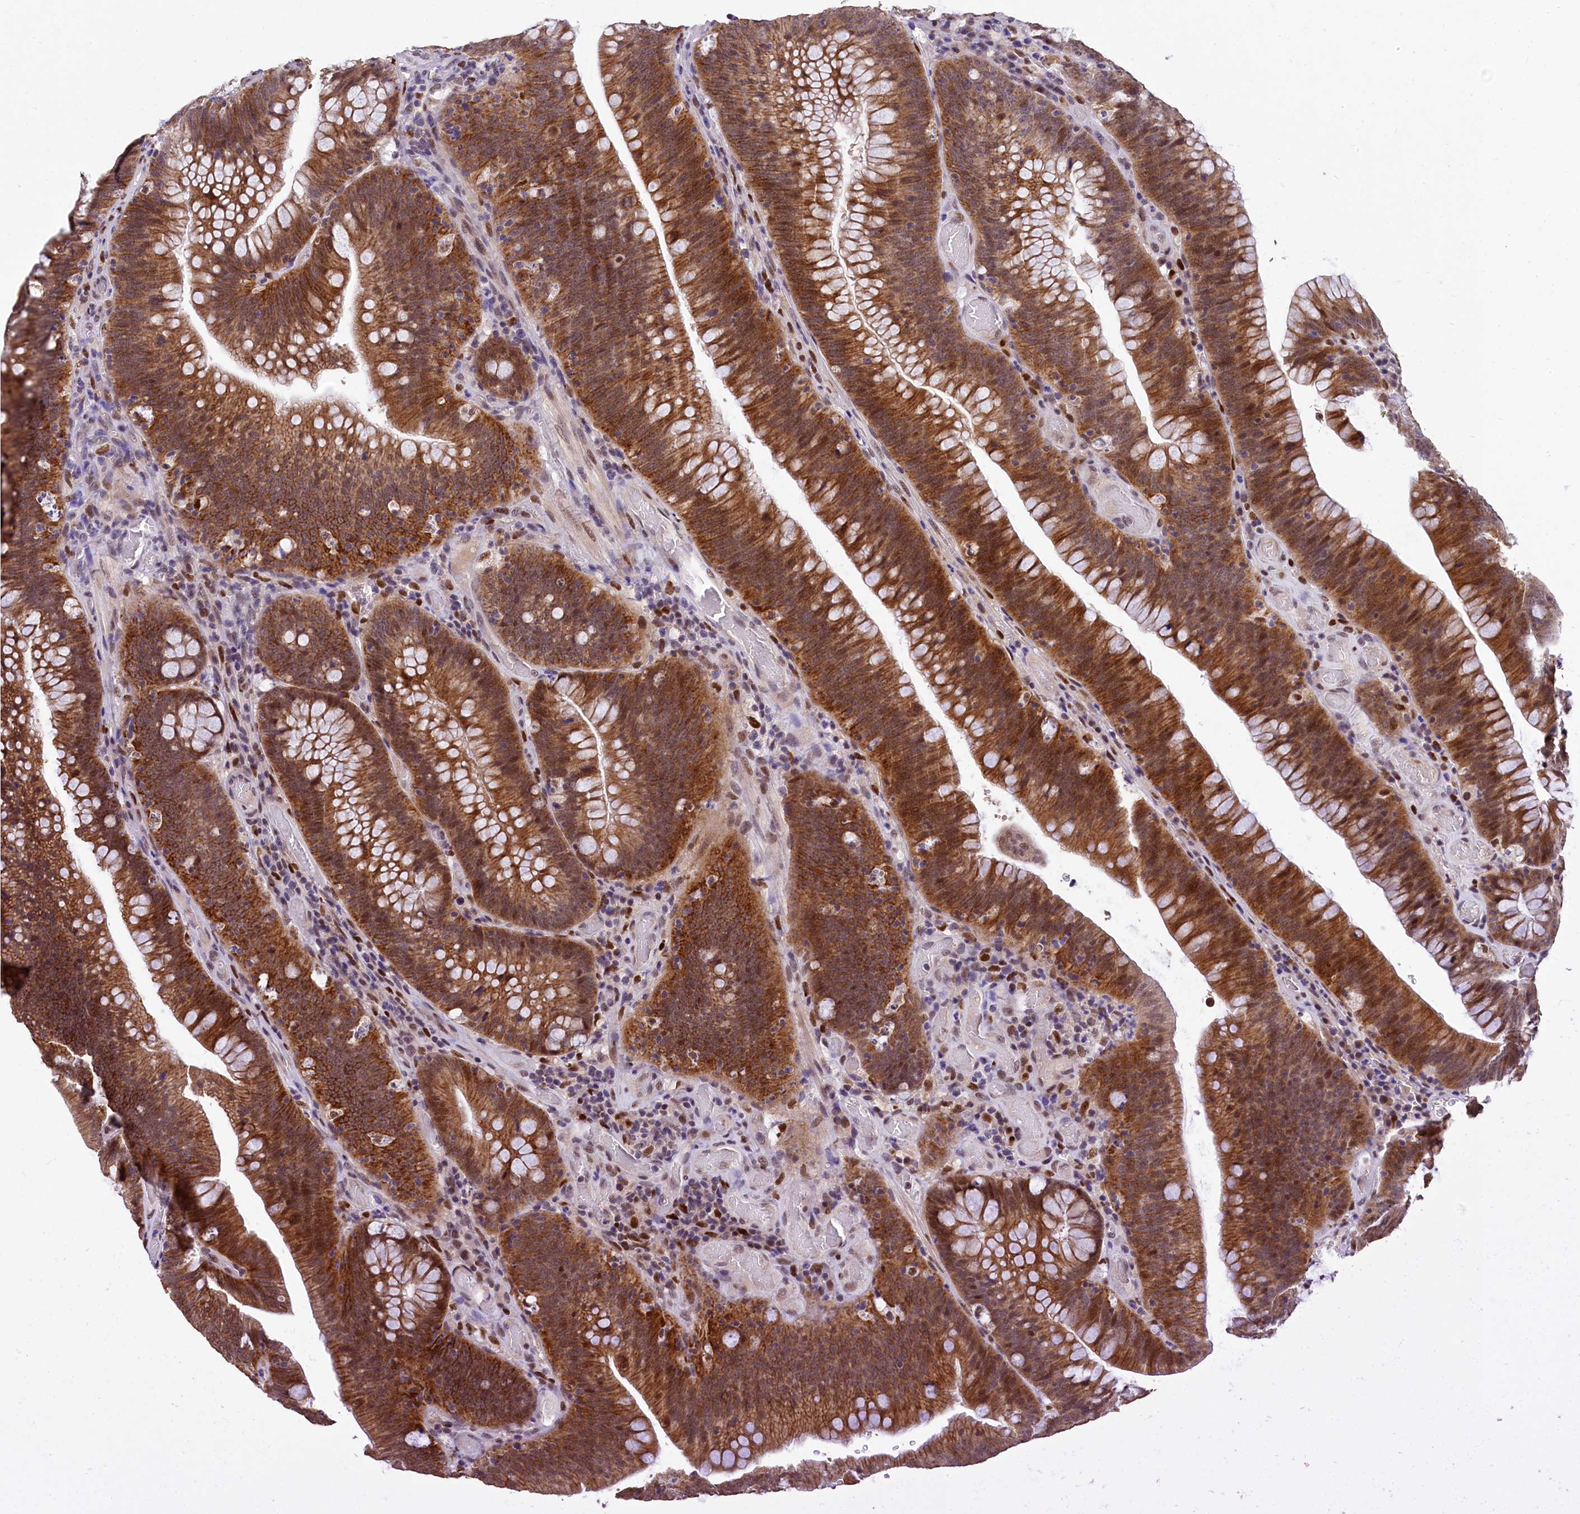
{"staining": {"intensity": "strong", "quantity": "25%-75%", "location": "cytoplasmic/membranous,nuclear"}, "tissue": "colorectal cancer", "cell_type": "Tumor cells", "image_type": "cancer", "snomed": [{"axis": "morphology", "description": "Normal tissue, NOS"}, {"axis": "topography", "description": "Colon"}], "caption": "Colorectal cancer stained for a protein displays strong cytoplasmic/membranous and nuclear positivity in tumor cells.", "gene": "HECTD4", "patient": {"sex": "female", "age": 82}}